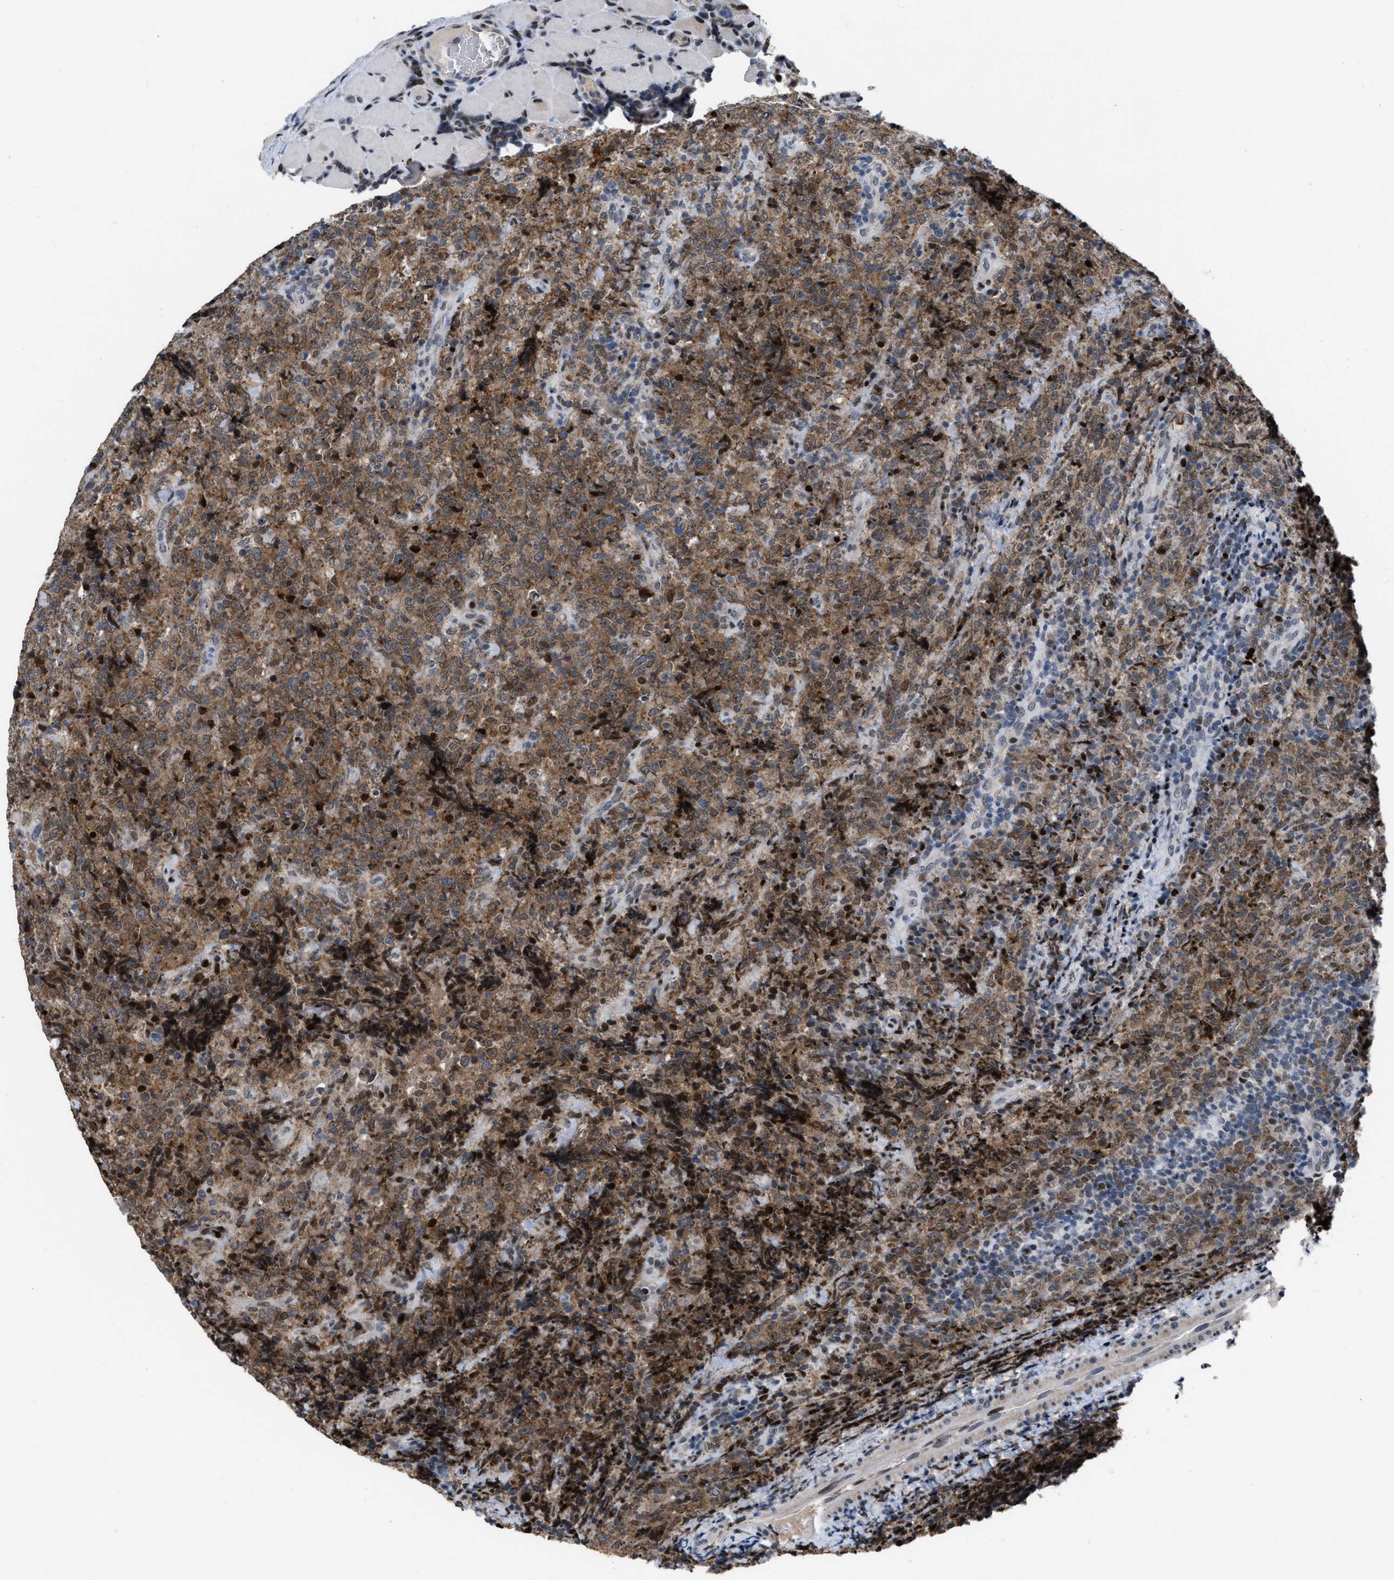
{"staining": {"intensity": "moderate", "quantity": ">75%", "location": "cytoplasmic/membranous,nuclear"}, "tissue": "lymphoma", "cell_type": "Tumor cells", "image_type": "cancer", "snomed": [{"axis": "morphology", "description": "Malignant lymphoma, non-Hodgkin's type, High grade"}, {"axis": "topography", "description": "Tonsil"}], "caption": "Malignant lymphoma, non-Hodgkin's type (high-grade) tissue demonstrates moderate cytoplasmic/membranous and nuclear positivity in approximately >75% of tumor cells, visualized by immunohistochemistry. (IHC, brightfield microscopy, high magnification).", "gene": "SETDB1", "patient": {"sex": "female", "age": 36}}